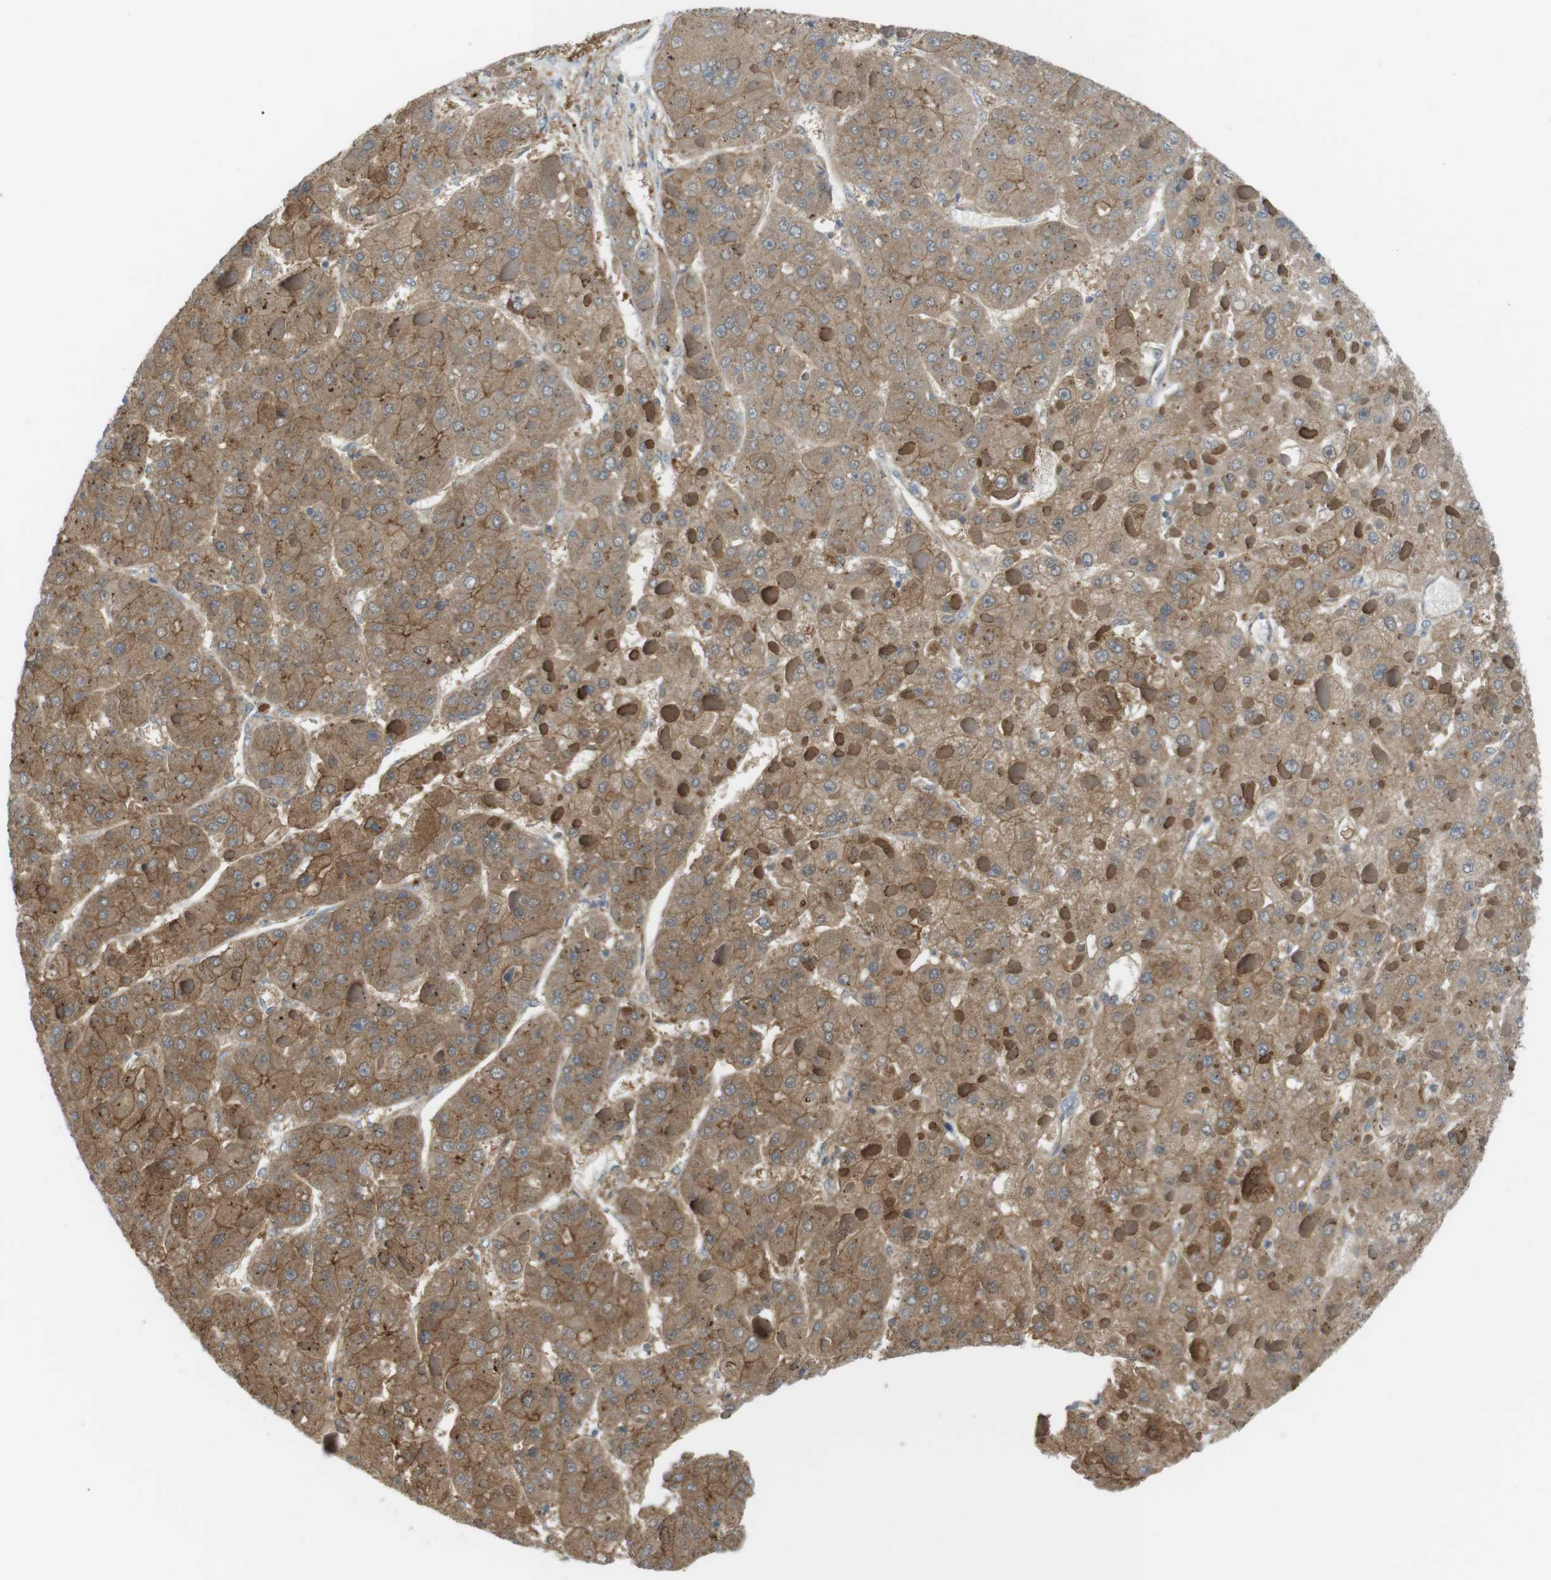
{"staining": {"intensity": "moderate", "quantity": ">75%", "location": "cytoplasmic/membranous"}, "tissue": "liver cancer", "cell_type": "Tumor cells", "image_type": "cancer", "snomed": [{"axis": "morphology", "description": "Carcinoma, Hepatocellular, NOS"}, {"axis": "topography", "description": "Liver"}], "caption": "Moderate cytoplasmic/membranous expression is present in about >75% of tumor cells in liver cancer (hepatocellular carcinoma).", "gene": "PEPD", "patient": {"sex": "female", "age": 73}}